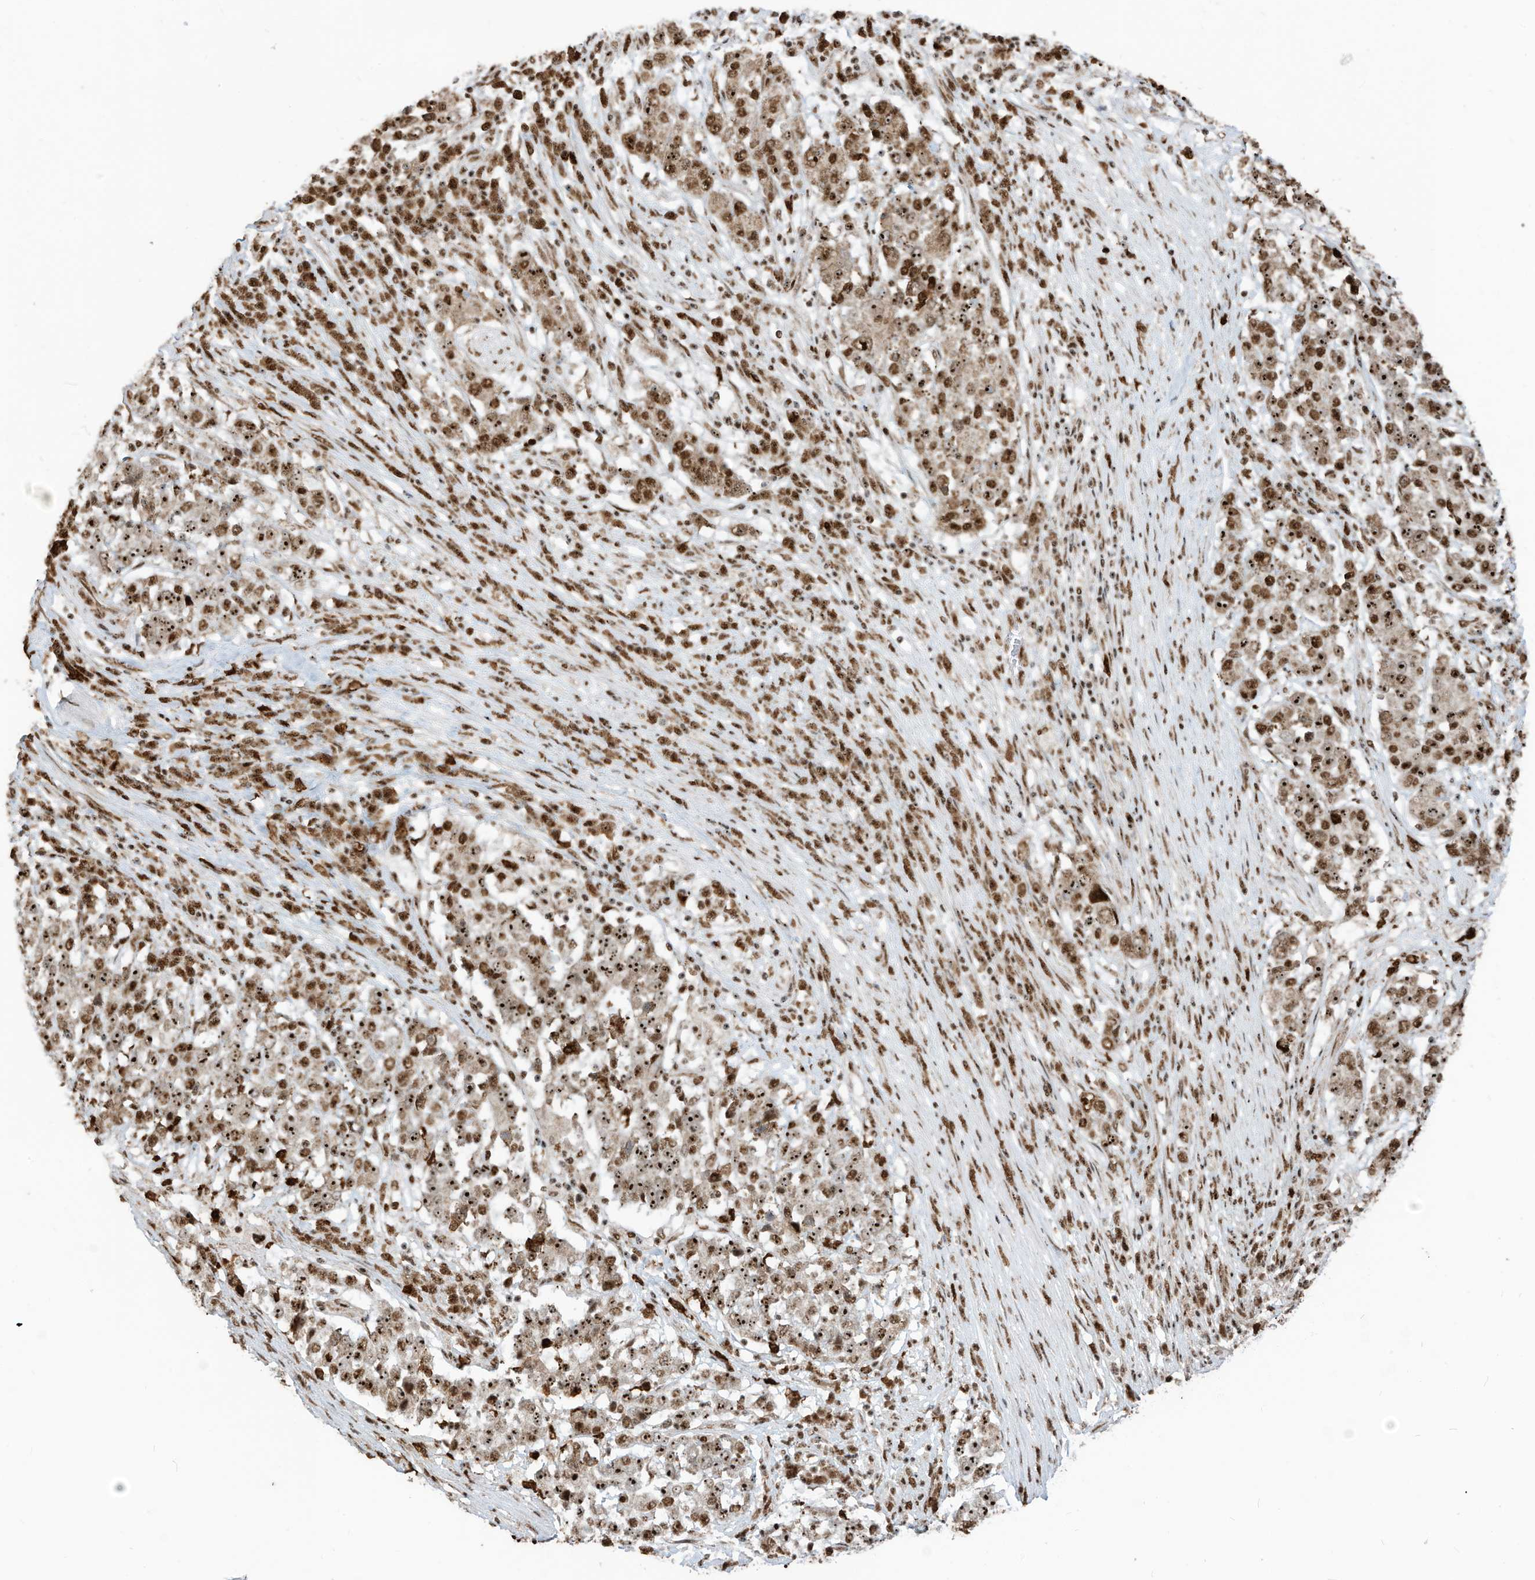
{"staining": {"intensity": "strong", "quantity": ">75%", "location": "nuclear"}, "tissue": "stomach cancer", "cell_type": "Tumor cells", "image_type": "cancer", "snomed": [{"axis": "morphology", "description": "Adenocarcinoma, NOS"}, {"axis": "topography", "description": "Stomach"}], "caption": "Human stomach cancer stained with a brown dye exhibits strong nuclear positive expression in about >75% of tumor cells.", "gene": "LBH", "patient": {"sex": "male", "age": 59}}